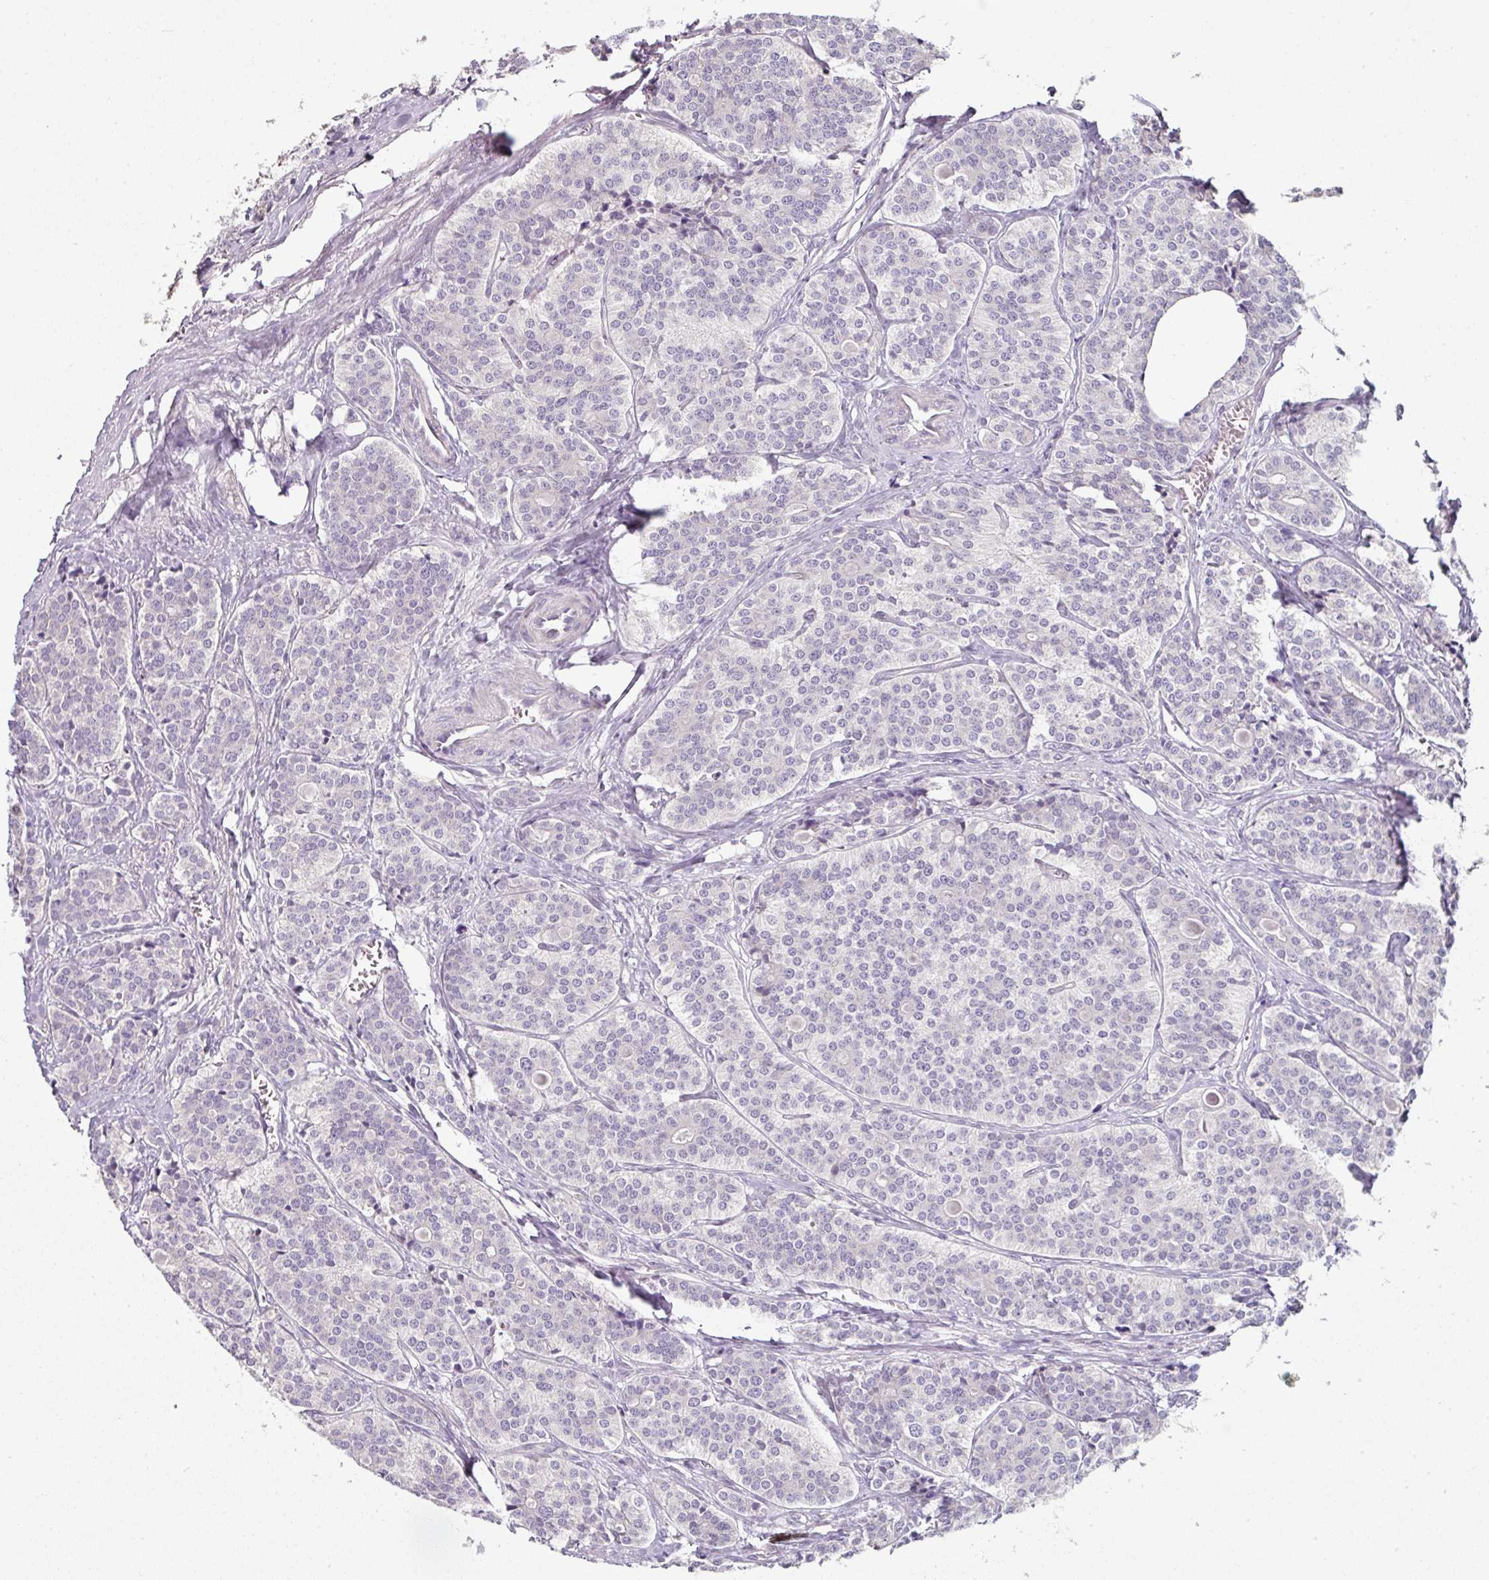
{"staining": {"intensity": "negative", "quantity": "none", "location": "none"}, "tissue": "carcinoid", "cell_type": "Tumor cells", "image_type": "cancer", "snomed": [{"axis": "morphology", "description": "Carcinoid, malignant, NOS"}, {"axis": "topography", "description": "Small intestine"}], "caption": "A photomicrograph of human malignant carcinoid is negative for staining in tumor cells.", "gene": "C19orf33", "patient": {"sex": "male", "age": 63}}